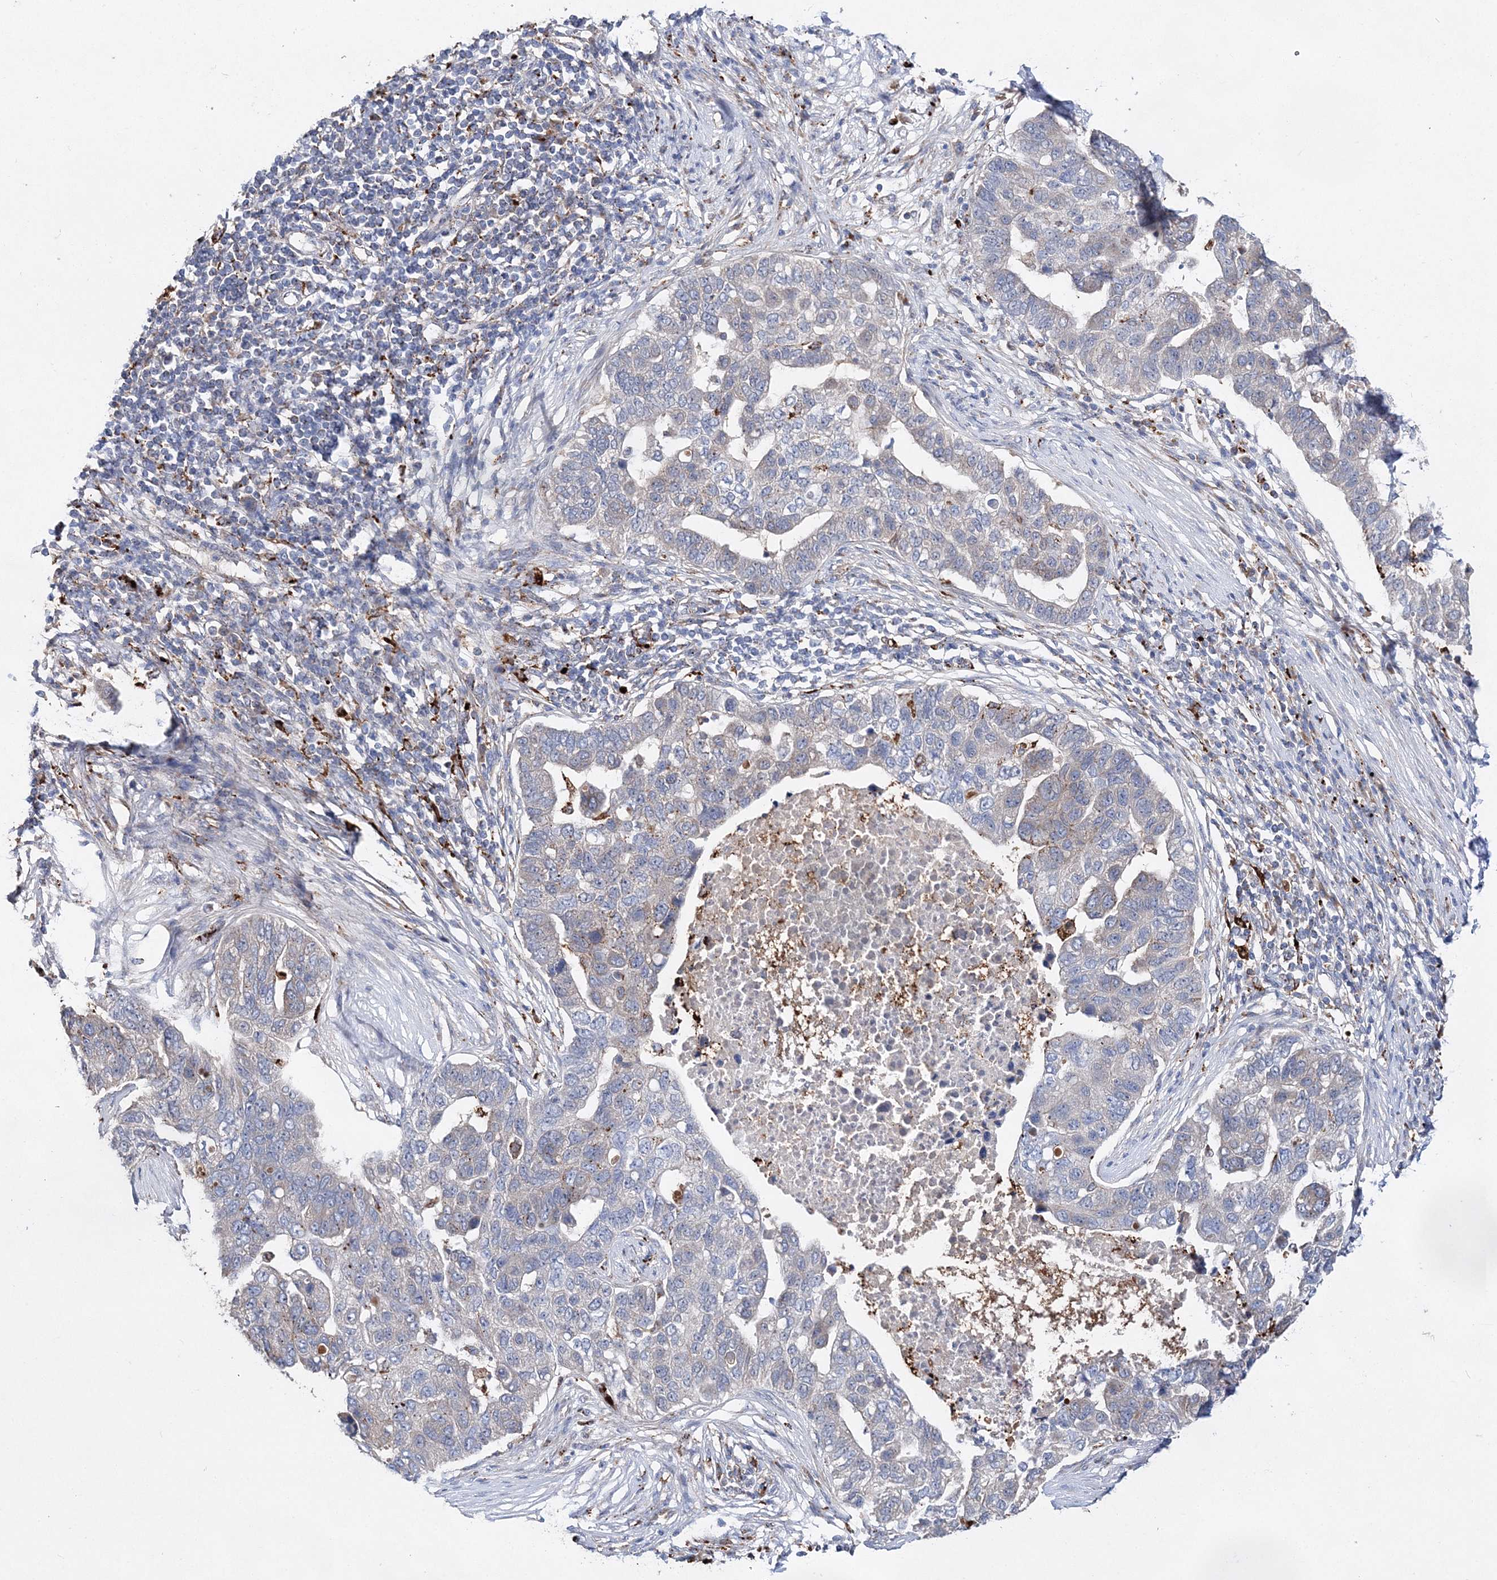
{"staining": {"intensity": "weak", "quantity": "25%-75%", "location": "cytoplasmic/membranous"}, "tissue": "pancreatic cancer", "cell_type": "Tumor cells", "image_type": "cancer", "snomed": [{"axis": "morphology", "description": "Adenocarcinoma, NOS"}, {"axis": "topography", "description": "Pancreas"}], "caption": "DAB (3,3'-diaminobenzidine) immunohistochemical staining of human pancreatic cancer (adenocarcinoma) demonstrates weak cytoplasmic/membranous protein staining in approximately 25%-75% of tumor cells.", "gene": "C3orf38", "patient": {"sex": "female", "age": 61}}